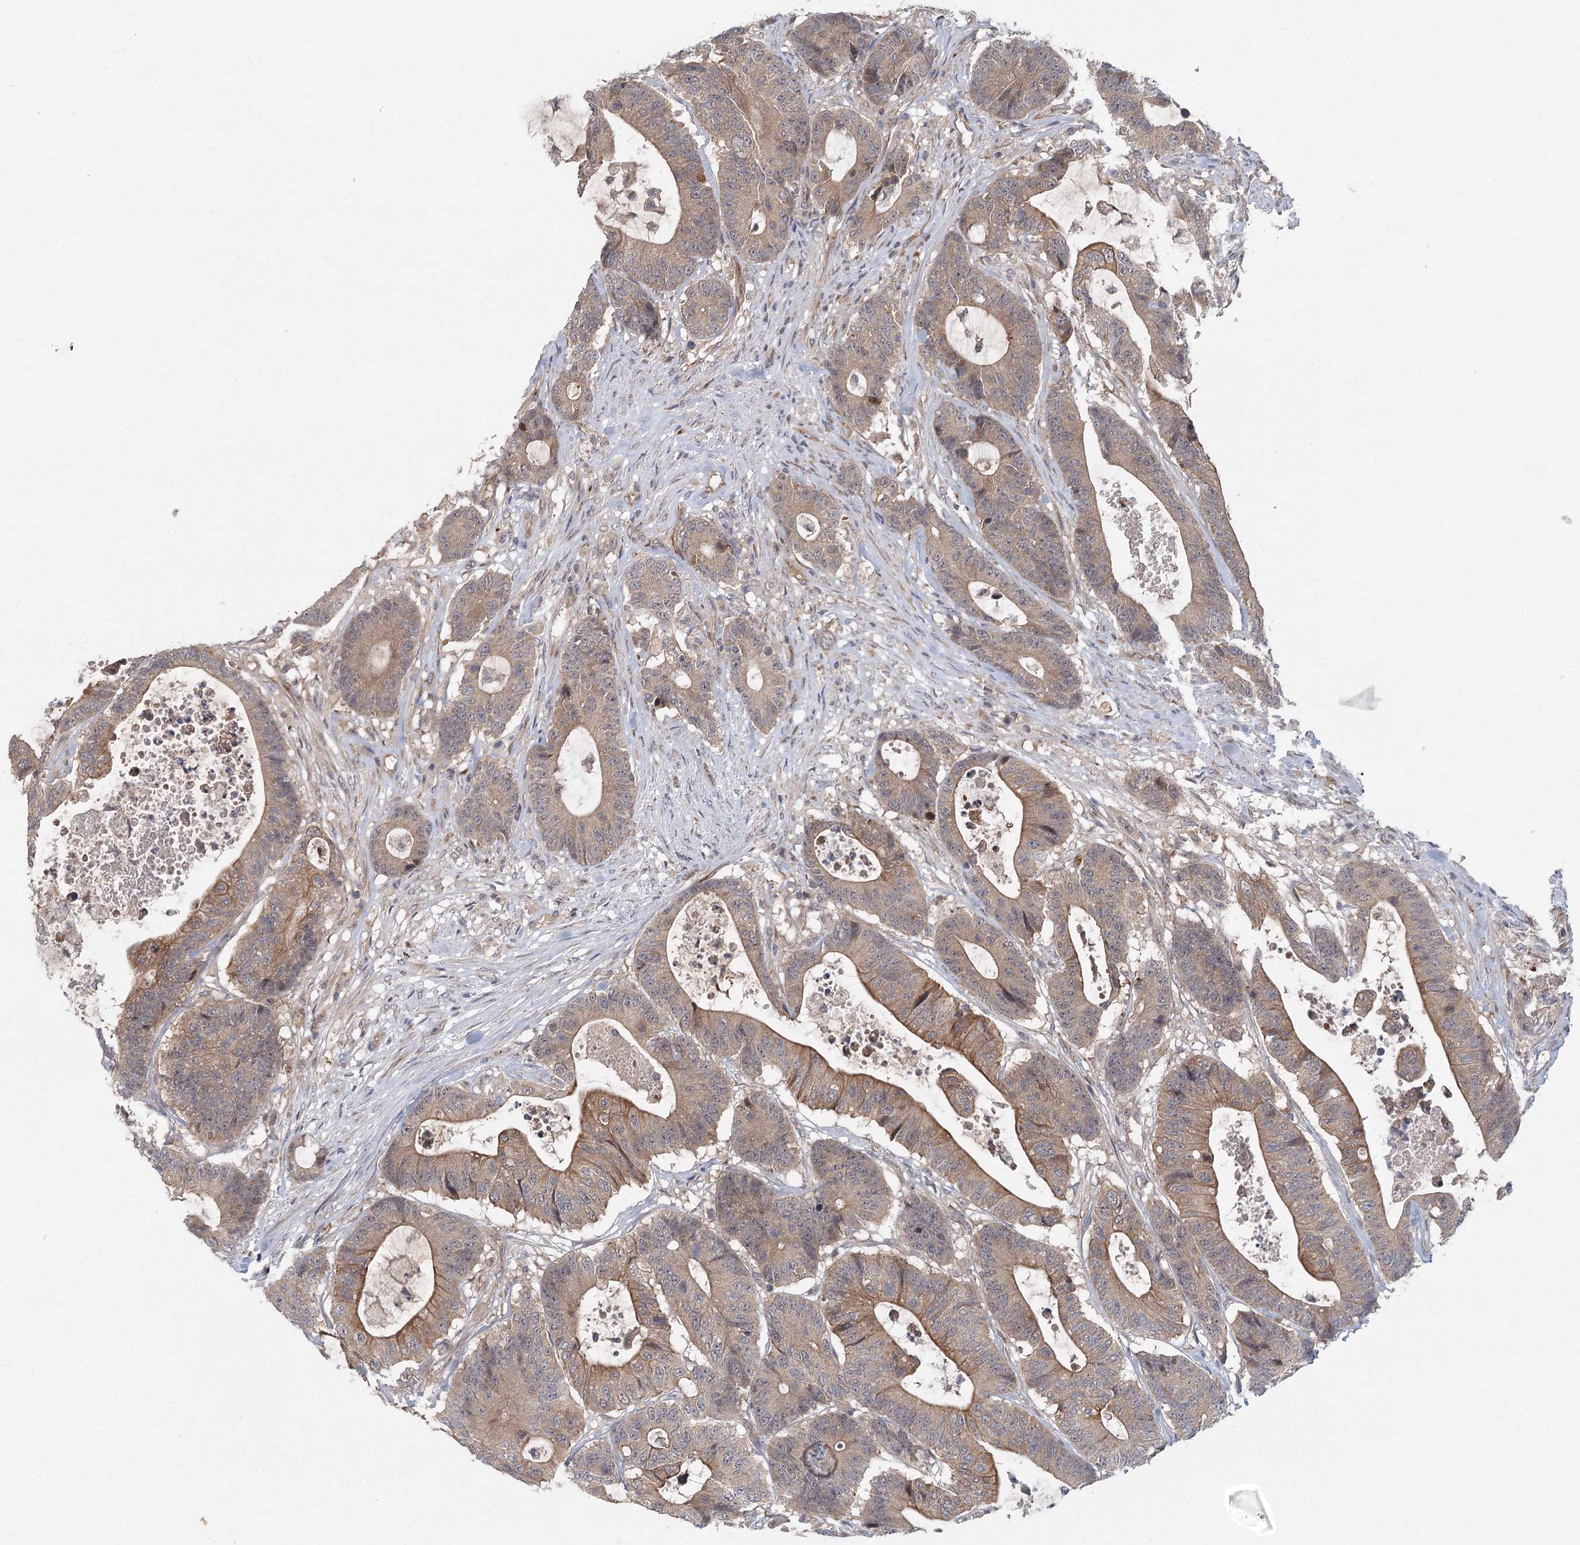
{"staining": {"intensity": "moderate", "quantity": ">75%", "location": "cytoplasmic/membranous"}, "tissue": "colorectal cancer", "cell_type": "Tumor cells", "image_type": "cancer", "snomed": [{"axis": "morphology", "description": "Adenocarcinoma, NOS"}, {"axis": "topography", "description": "Colon"}], "caption": "IHC micrograph of neoplastic tissue: human adenocarcinoma (colorectal) stained using immunohistochemistry demonstrates medium levels of moderate protein expression localized specifically in the cytoplasmic/membranous of tumor cells, appearing as a cytoplasmic/membranous brown color.", "gene": "LRRC14B", "patient": {"sex": "female", "age": 84}}